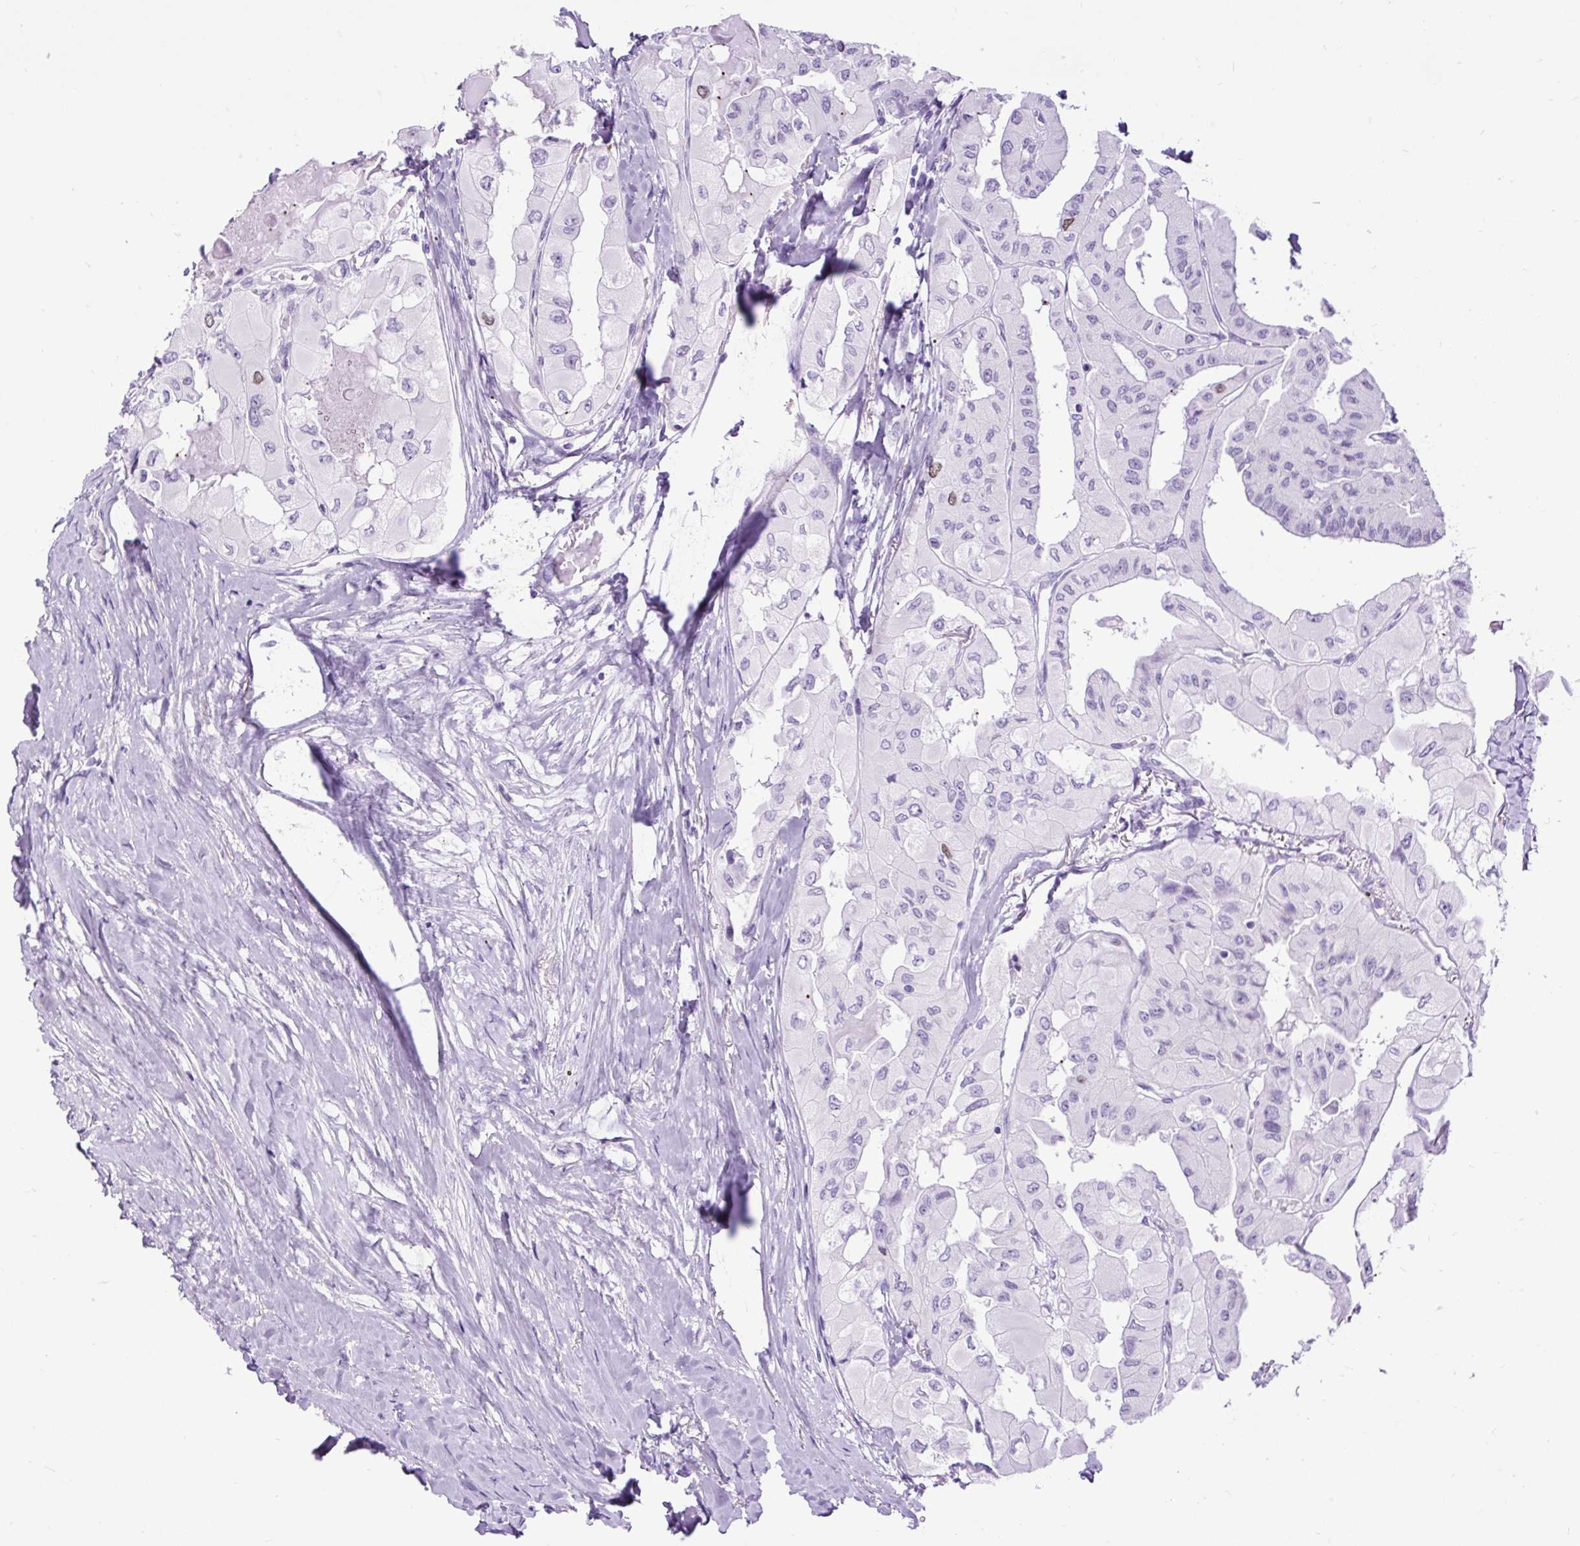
{"staining": {"intensity": "weak", "quantity": "<25%", "location": "nuclear"}, "tissue": "thyroid cancer", "cell_type": "Tumor cells", "image_type": "cancer", "snomed": [{"axis": "morphology", "description": "Normal tissue, NOS"}, {"axis": "morphology", "description": "Papillary adenocarcinoma, NOS"}, {"axis": "topography", "description": "Thyroid gland"}], "caption": "Immunohistochemistry of human thyroid cancer (papillary adenocarcinoma) displays no positivity in tumor cells. (DAB (3,3'-diaminobenzidine) IHC with hematoxylin counter stain).", "gene": "RACGAP1", "patient": {"sex": "female", "age": 59}}